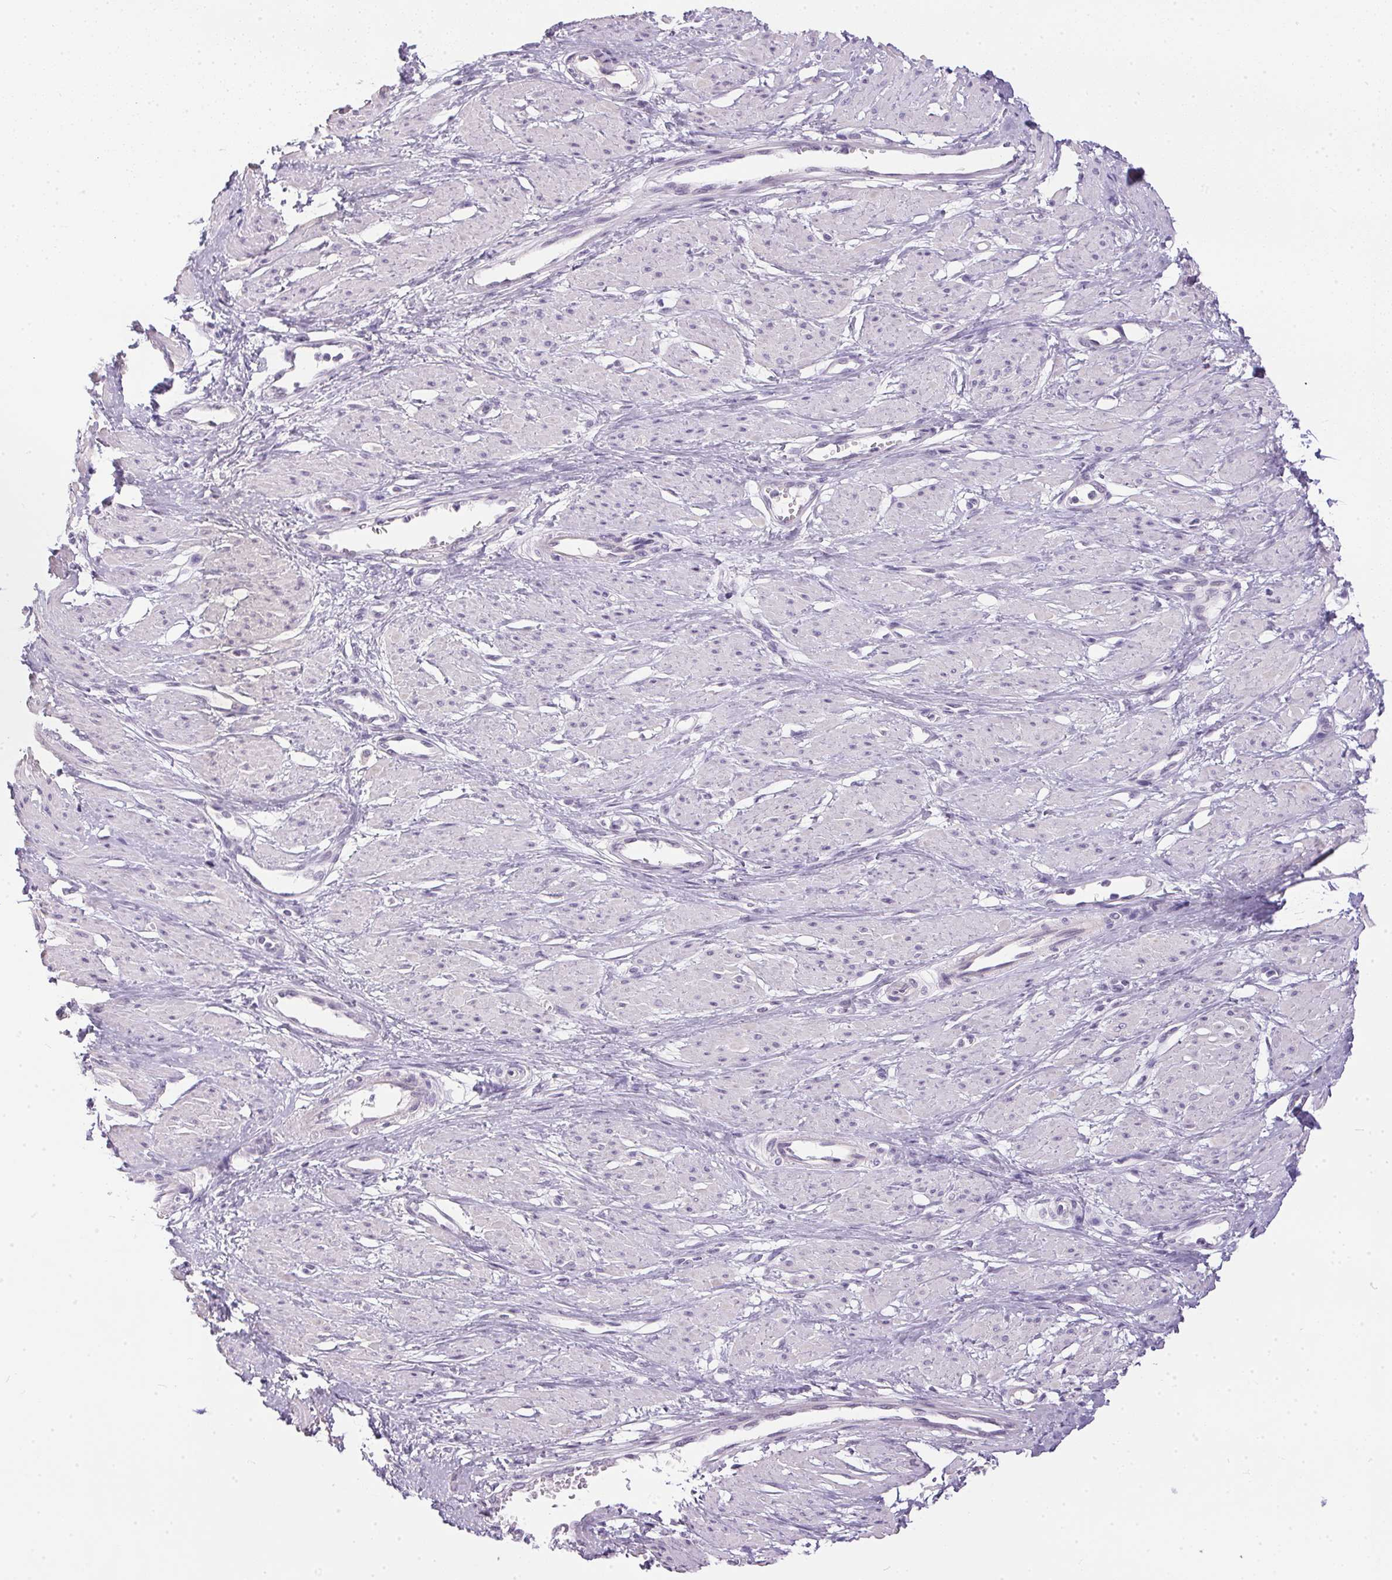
{"staining": {"intensity": "negative", "quantity": "none", "location": "none"}, "tissue": "smooth muscle", "cell_type": "Smooth muscle cells", "image_type": "normal", "snomed": [{"axis": "morphology", "description": "Normal tissue, NOS"}, {"axis": "topography", "description": "Smooth muscle"}, {"axis": "topography", "description": "Uterus"}], "caption": "A high-resolution image shows immunohistochemistry staining of benign smooth muscle, which demonstrates no significant positivity in smooth muscle cells.", "gene": "GBP6", "patient": {"sex": "female", "age": 39}}